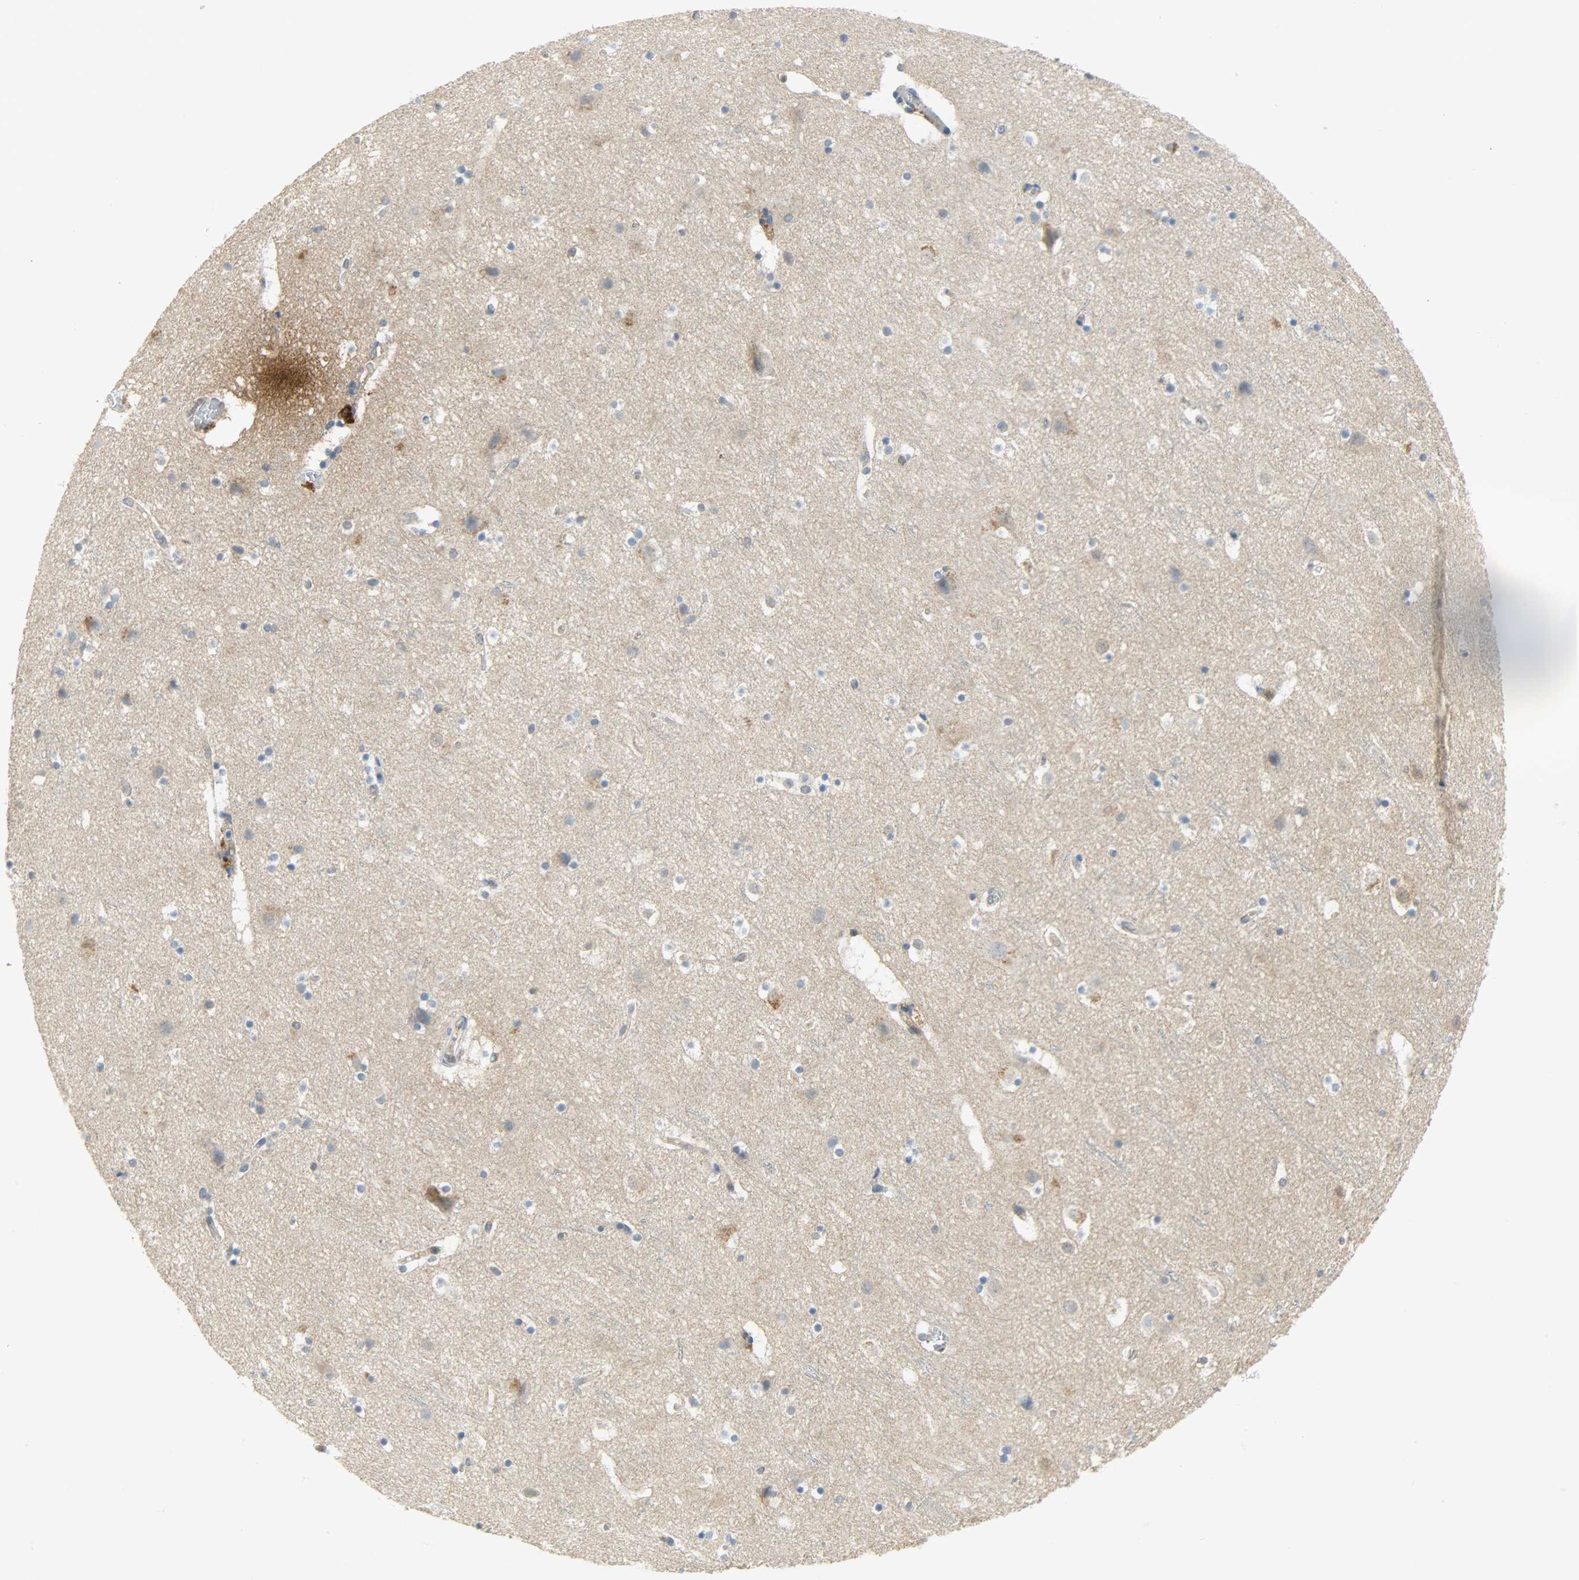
{"staining": {"intensity": "negative", "quantity": "none", "location": "none"}, "tissue": "cerebral cortex", "cell_type": "Endothelial cells", "image_type": "normal", "snomed": [{"axis": "morphology", "description": "Normal tissue, NOS"}, {"axis": "topography", "description": "Cerebral cortex"}], "caption": "A high-resolution micrograph shows immunohistochemistry staining of normal cerebral cortex, which displays no significant expression in endothelial cells. (DAB (3,3'-diaminobenzidine) immunohistochemistry (IHC), high magnification).", "gene": "FKBP1A", "patient": {"sex": "male", "age": 45}}